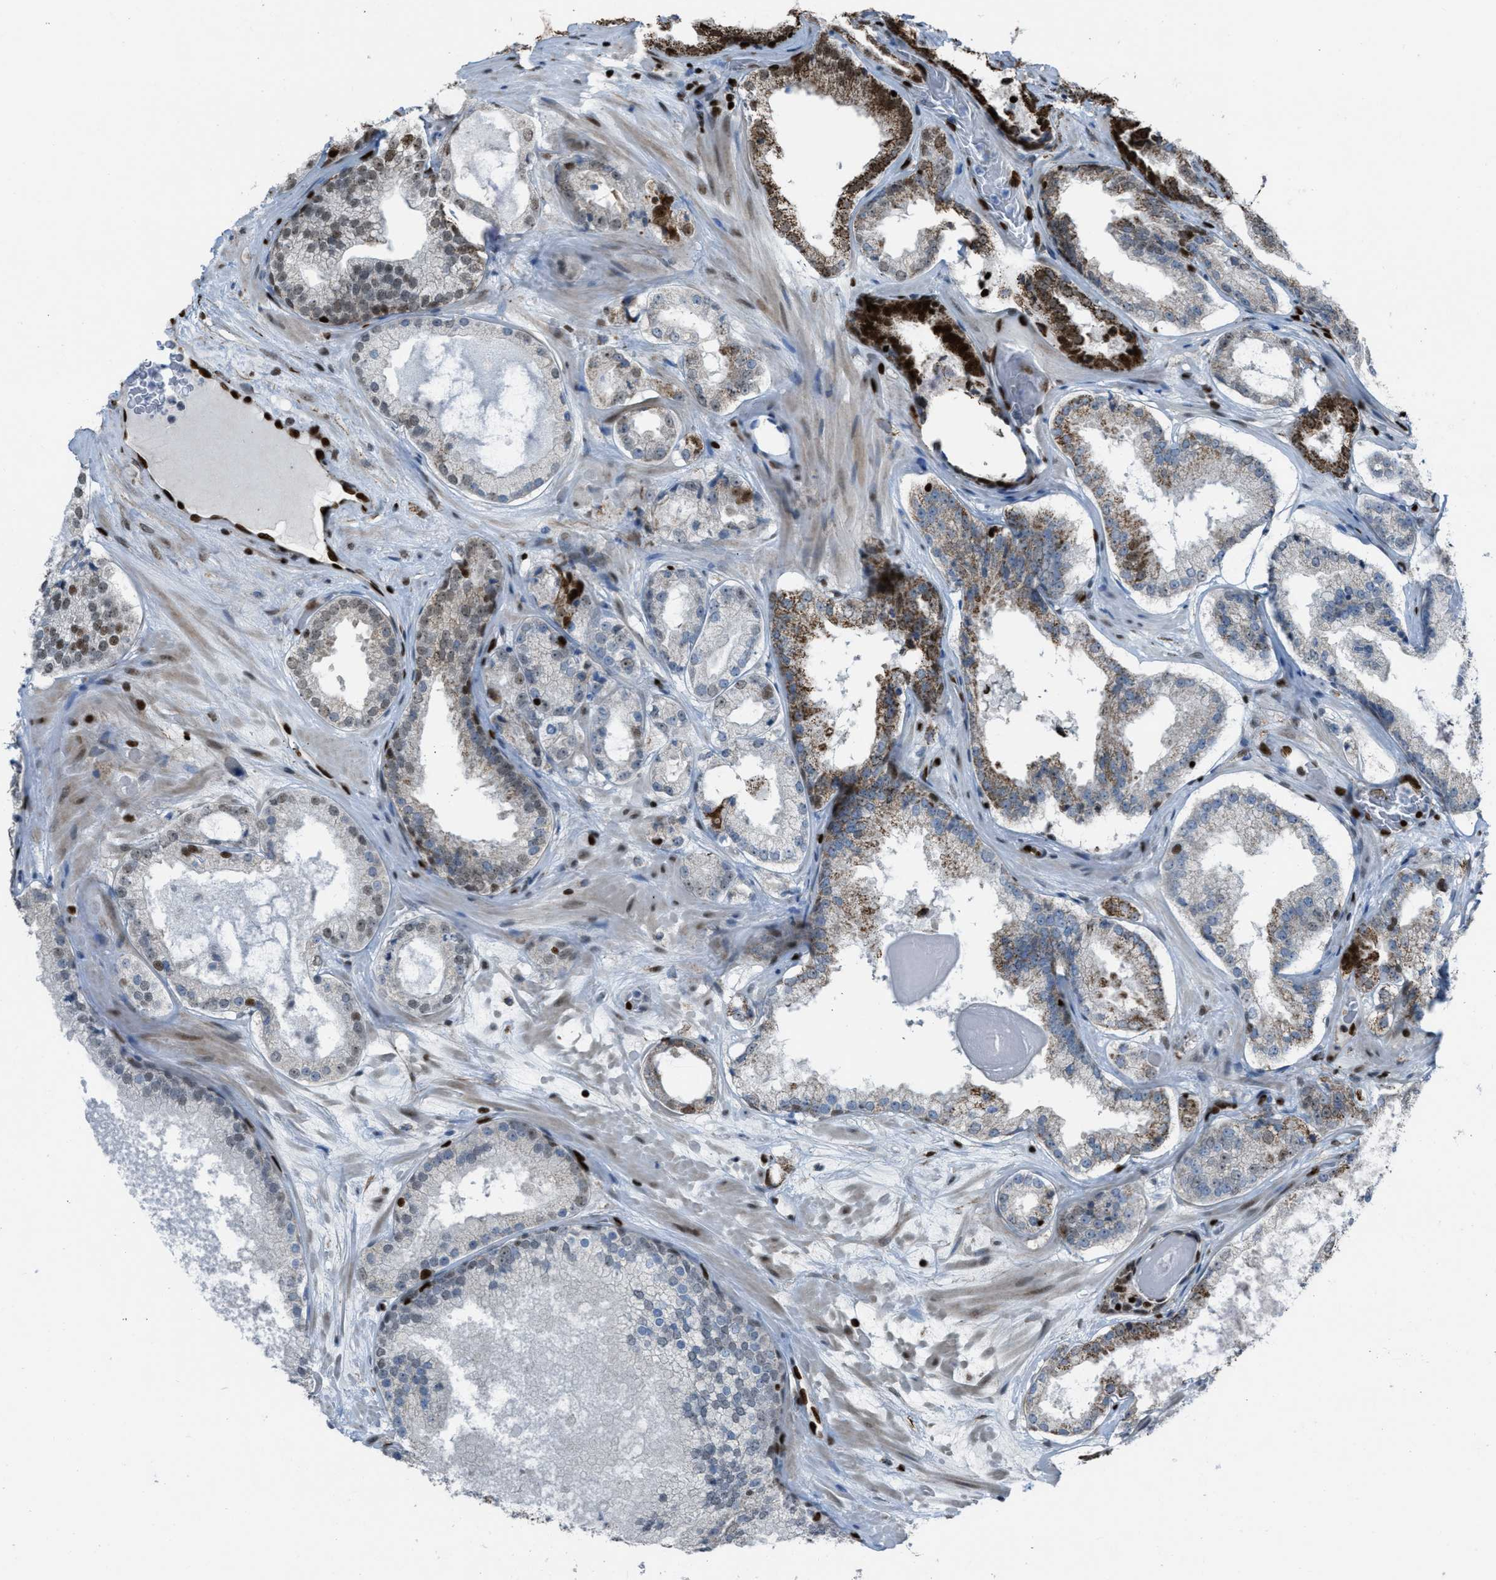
{"staining": {"intensity": "moderate", "quantity": "25%-75%", "location": "cytoplasmic/membranous,nuclear"}, "tissue": "prostate cancer", "cell_type": "Tumor cells", "image_type": "cancer", "snomed": [{"axis": "morphology", "description": "Adenocarcinoma, High grade"}, {"axis": "topography", "description": "Prostate"}], "caption": "Human high-grade adenocarcinoma (prostate) stained for a protein (brown) exhibits moderate cytoplasmic/membranous and nuclear positive positivity in approximately 25%-75% of tumor cells.", "gene": "SLFN5", "patient": {"sex": "male", "age": 65}}